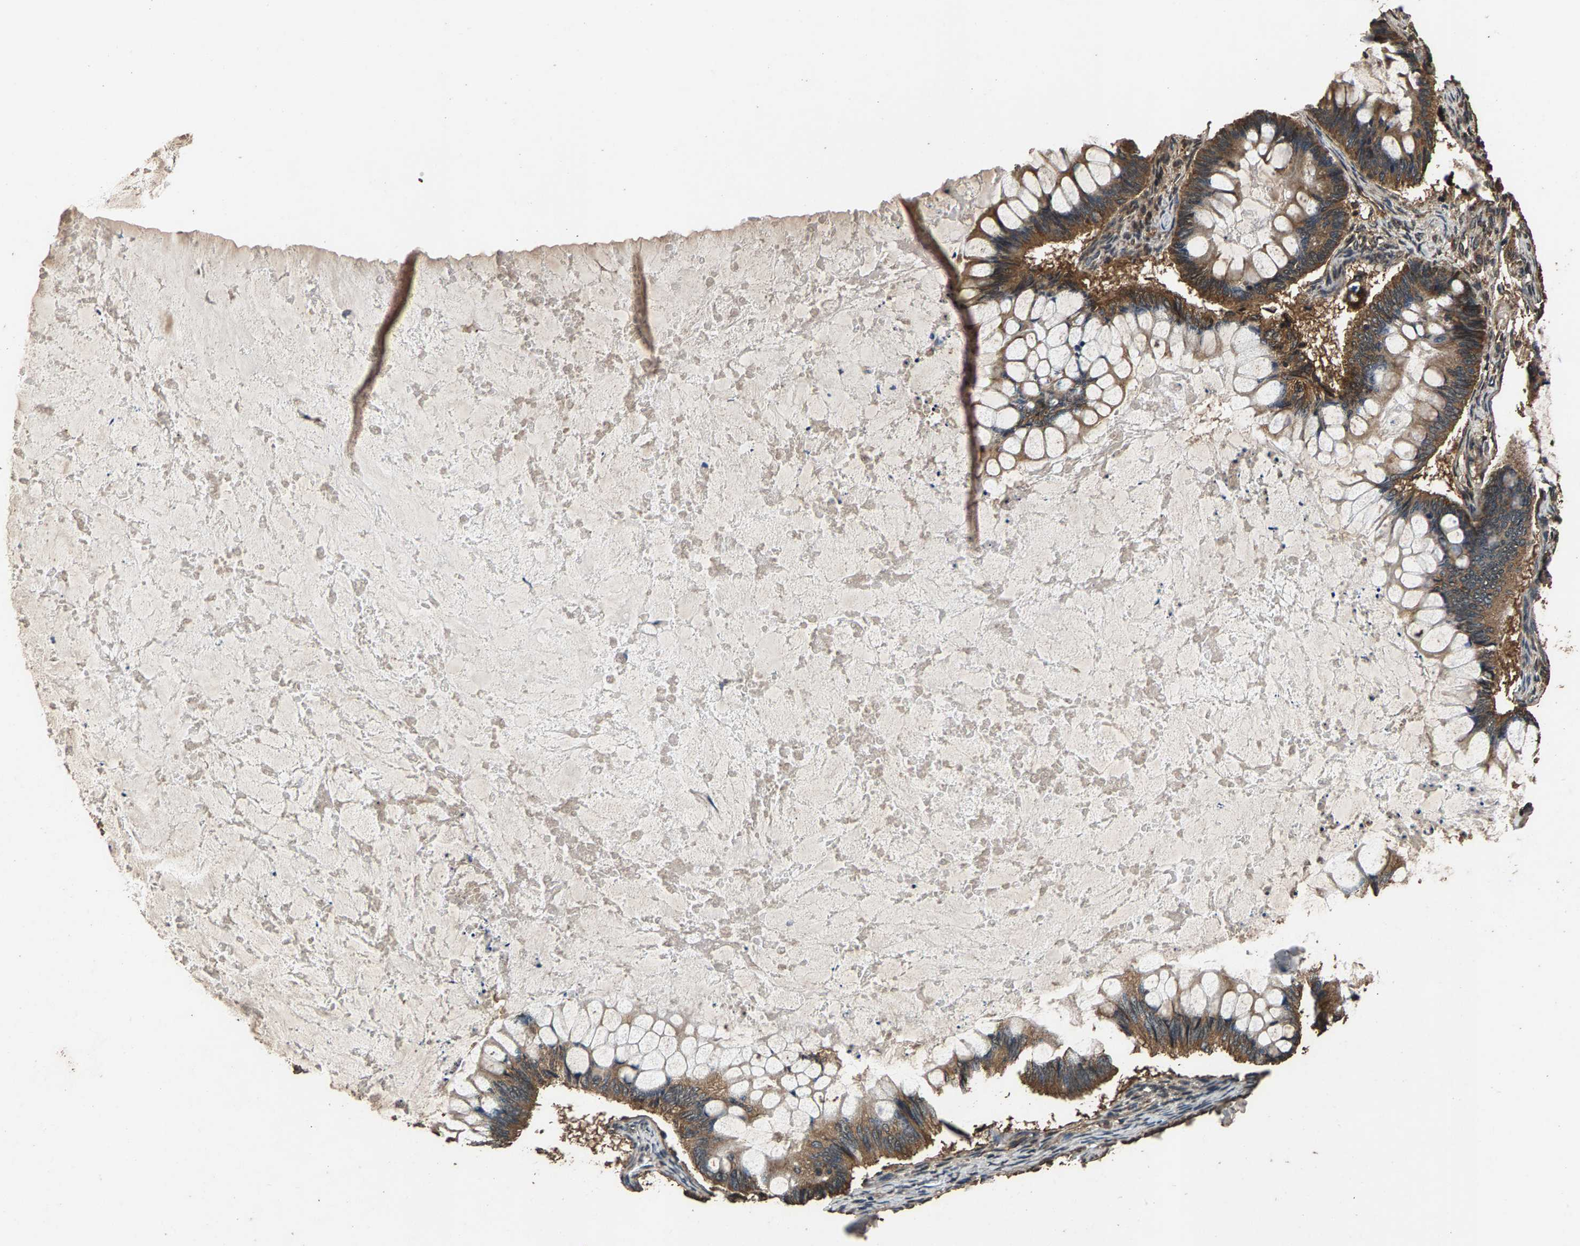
{"staining": {"intensity": "moderate", "quantity": ">75%", "location": "cytoplasmic/membranous"}, "tissue": "ovarian cancer", "cell_type": "Tumor cells", "image_type": "cancer", "snomed": [{"axis": "morphology", "description": "Cystadenocarcinoma, mucinous, NOS"}, {"axis": "topography", "description": "Ovary"}], "caption": "Immunohistochemistry (IHC) histopathology image of neoplastic tissue: mucinous cystadenocarcinoma (ovarian) stained using IHC displays medium levels of moderate protein expression localized specifically in the cytoplasmic/membranous of tumor cells, appearing as a cytoplasmic/membranous brown color.", "gene": "MRPL27", "patient": {"sex": "female", "age": 61}}